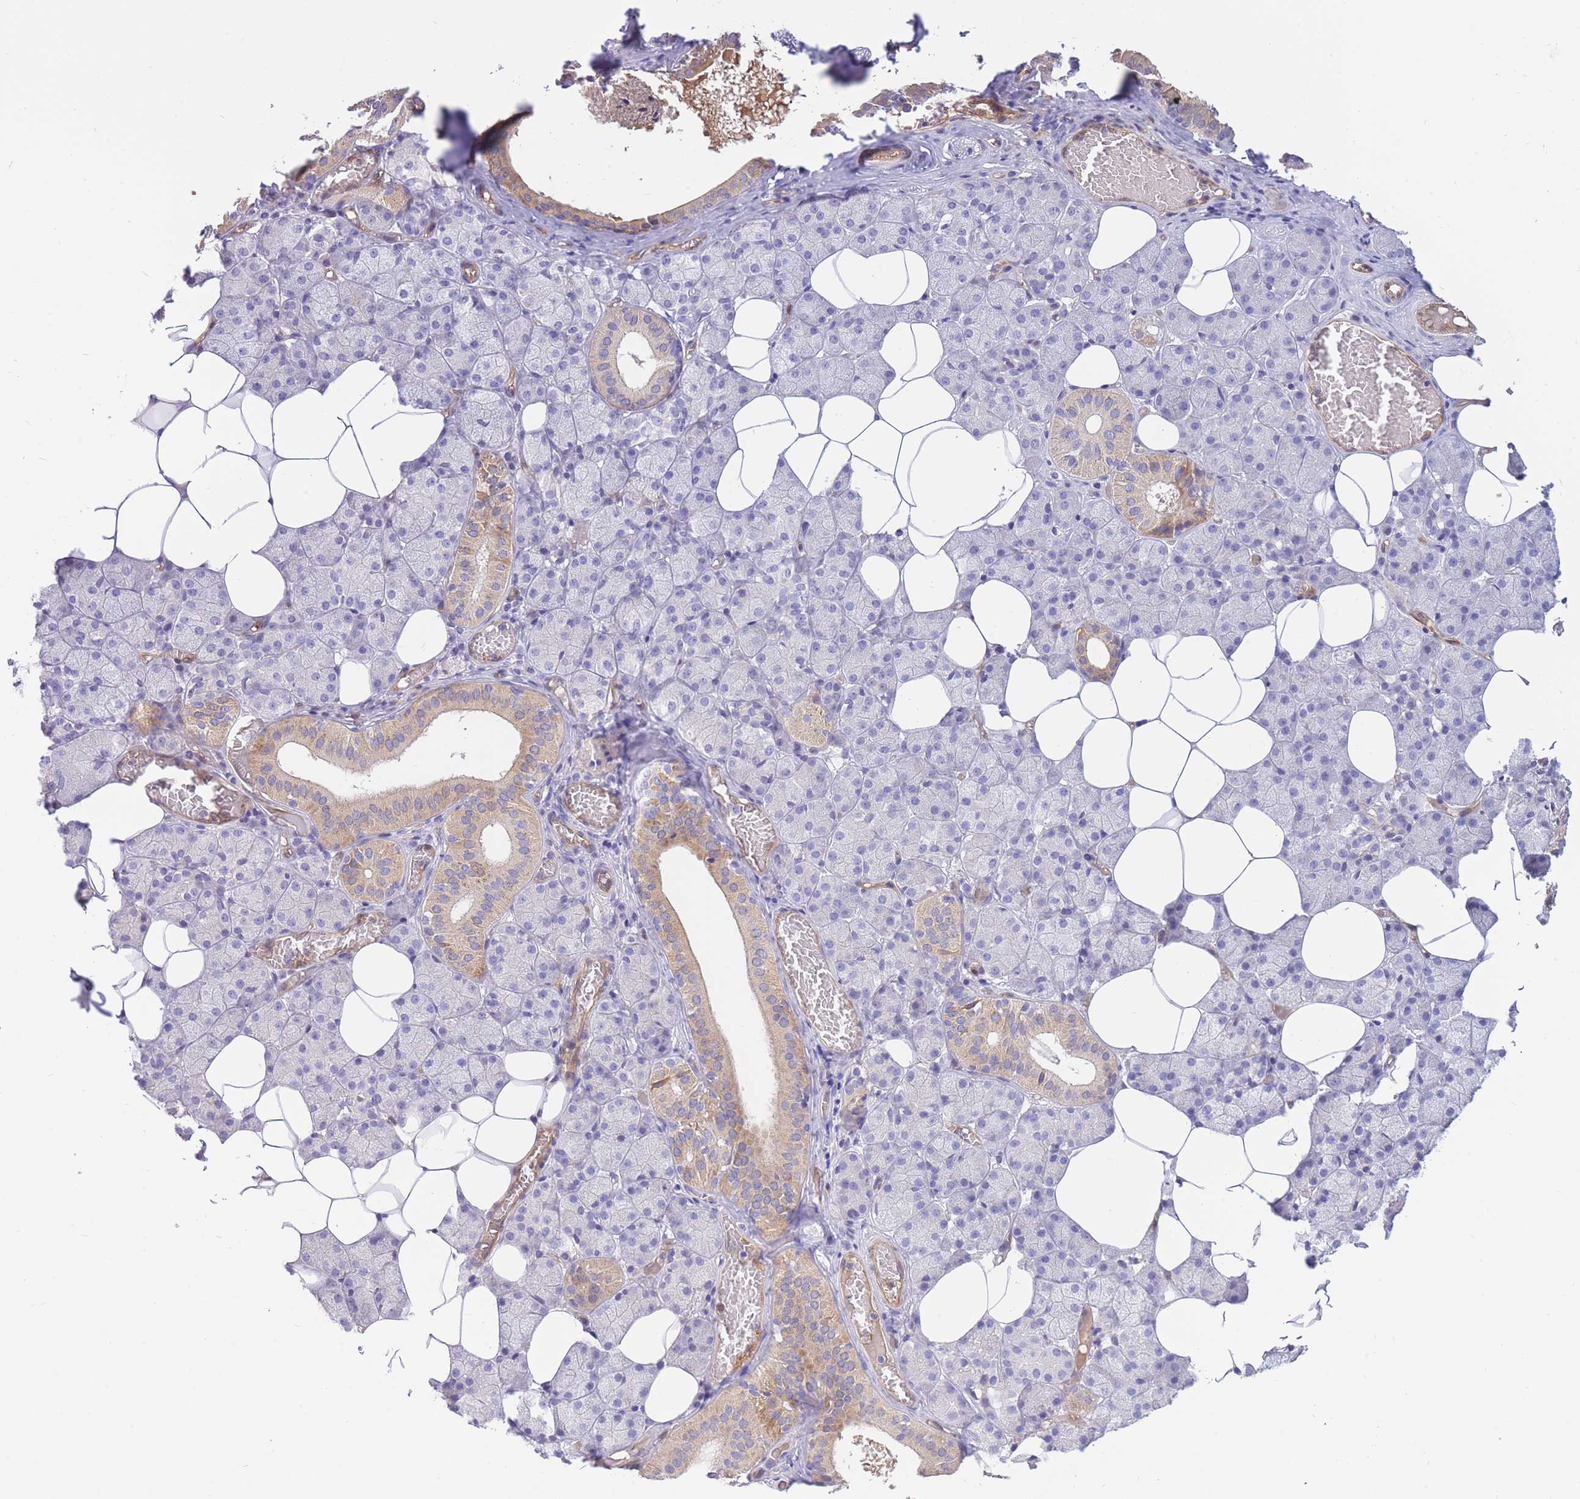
{"staining": {"intensity": "moderate", "quantity": "<25%", "location": "cytoplasmic/membranous"}, "tissue": "salivary gland", "cell_type": "Glandular cells", "image_type": "normal", "snomed": [{"axis": "morphology", "description": "Normal tissue, NOS"}, {"axis": "topography", "description": "Salivary gland"}], "caption": "Immunohistochemistry (DAB) staining of unremarkable salivary gland exhibits moderate cytoplasmic/membranous protein staining in approximately <25% of glandular cells. (DAB IHC, brown staining for protein, blue staining for nuclei).", "gene": "SULT1A1", "patient": {"sex": "female", "age": 33}}